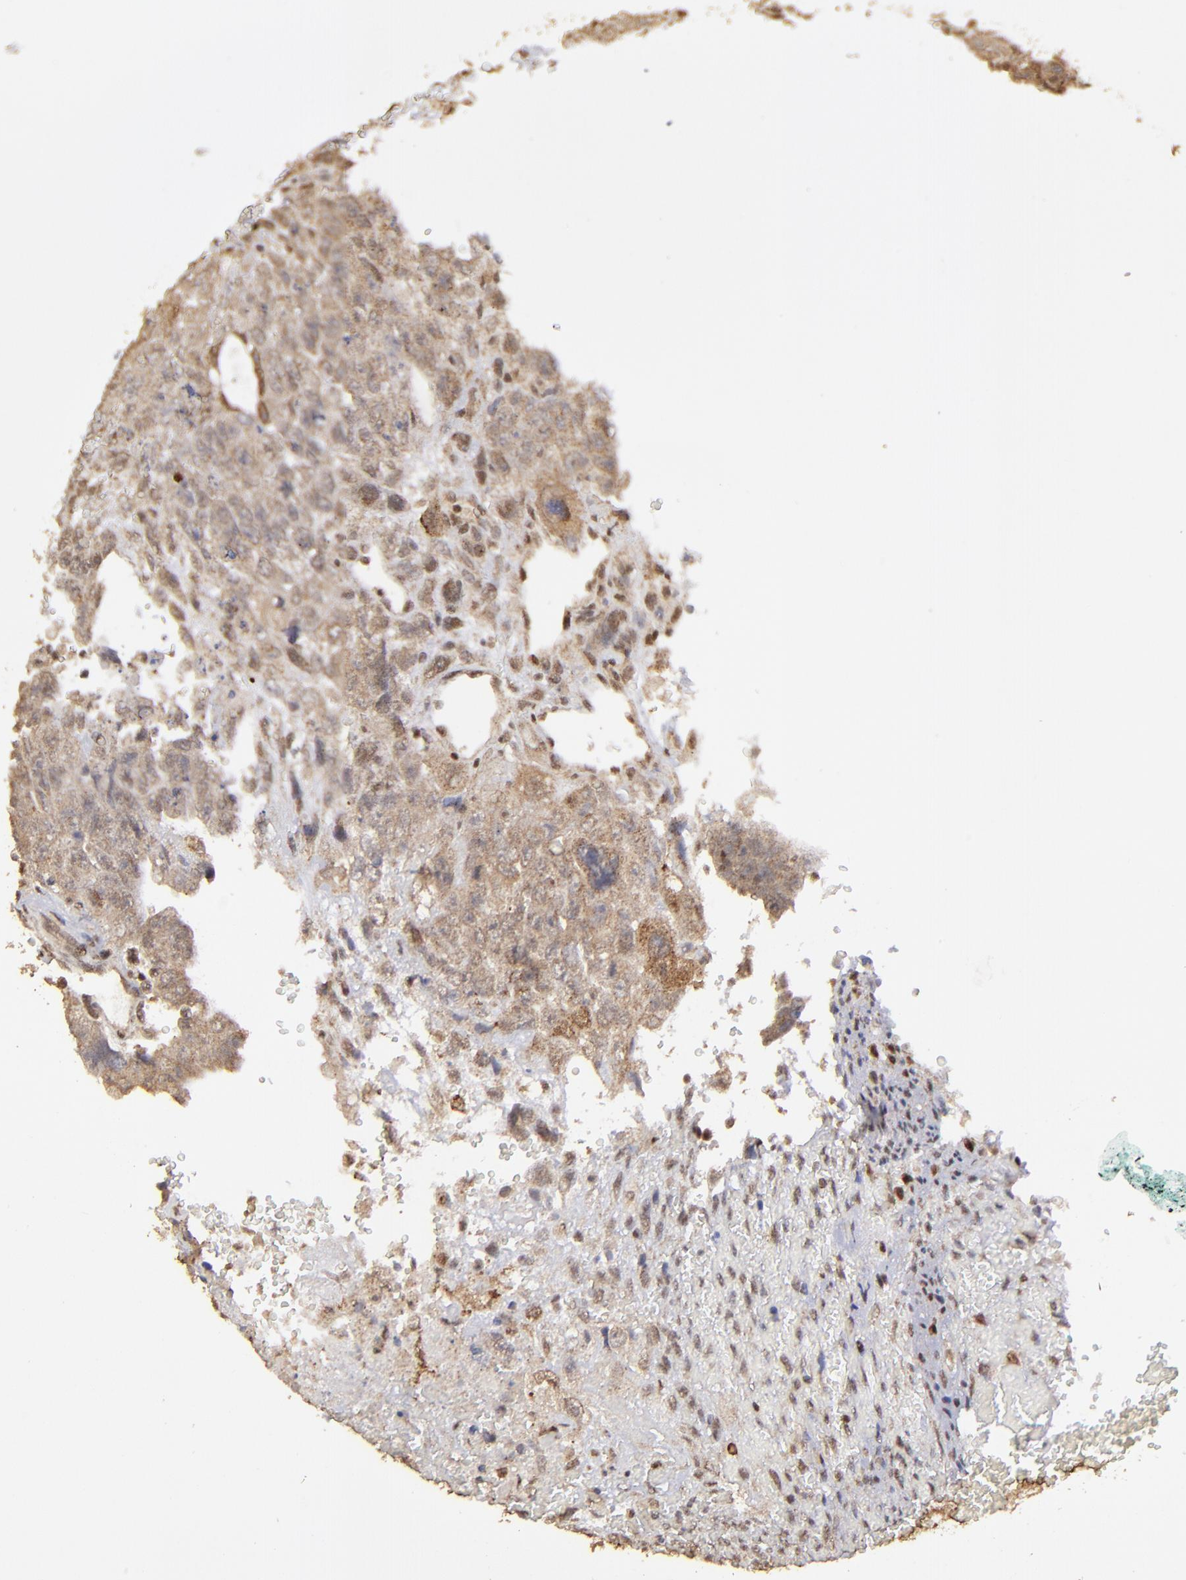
{"staining": {"intensity": "weak", "quantity": ">75%", "location": "cytoplasmic/membranous"}, "tissue": "testis cancer", "cell_type": "Tumor cells", "image_type": "cancer", "snomed": [{"axis": "morphology", "description": "Carcinoma, Embryonal, NOS"}, {"axis": "topography", "description": "Testis"}], "caption": "Tumor cells display low levels of weak cytoplasmic/membranous staining in approximately >75% of cells in embryonal carcinoma (testis). (Stains: DAB in brown, nuclei in blue, Microscopy: brightfield microscopy at high magnification).", "gene": "ARNT", "patient": {"sex": "male", "age": 28}}